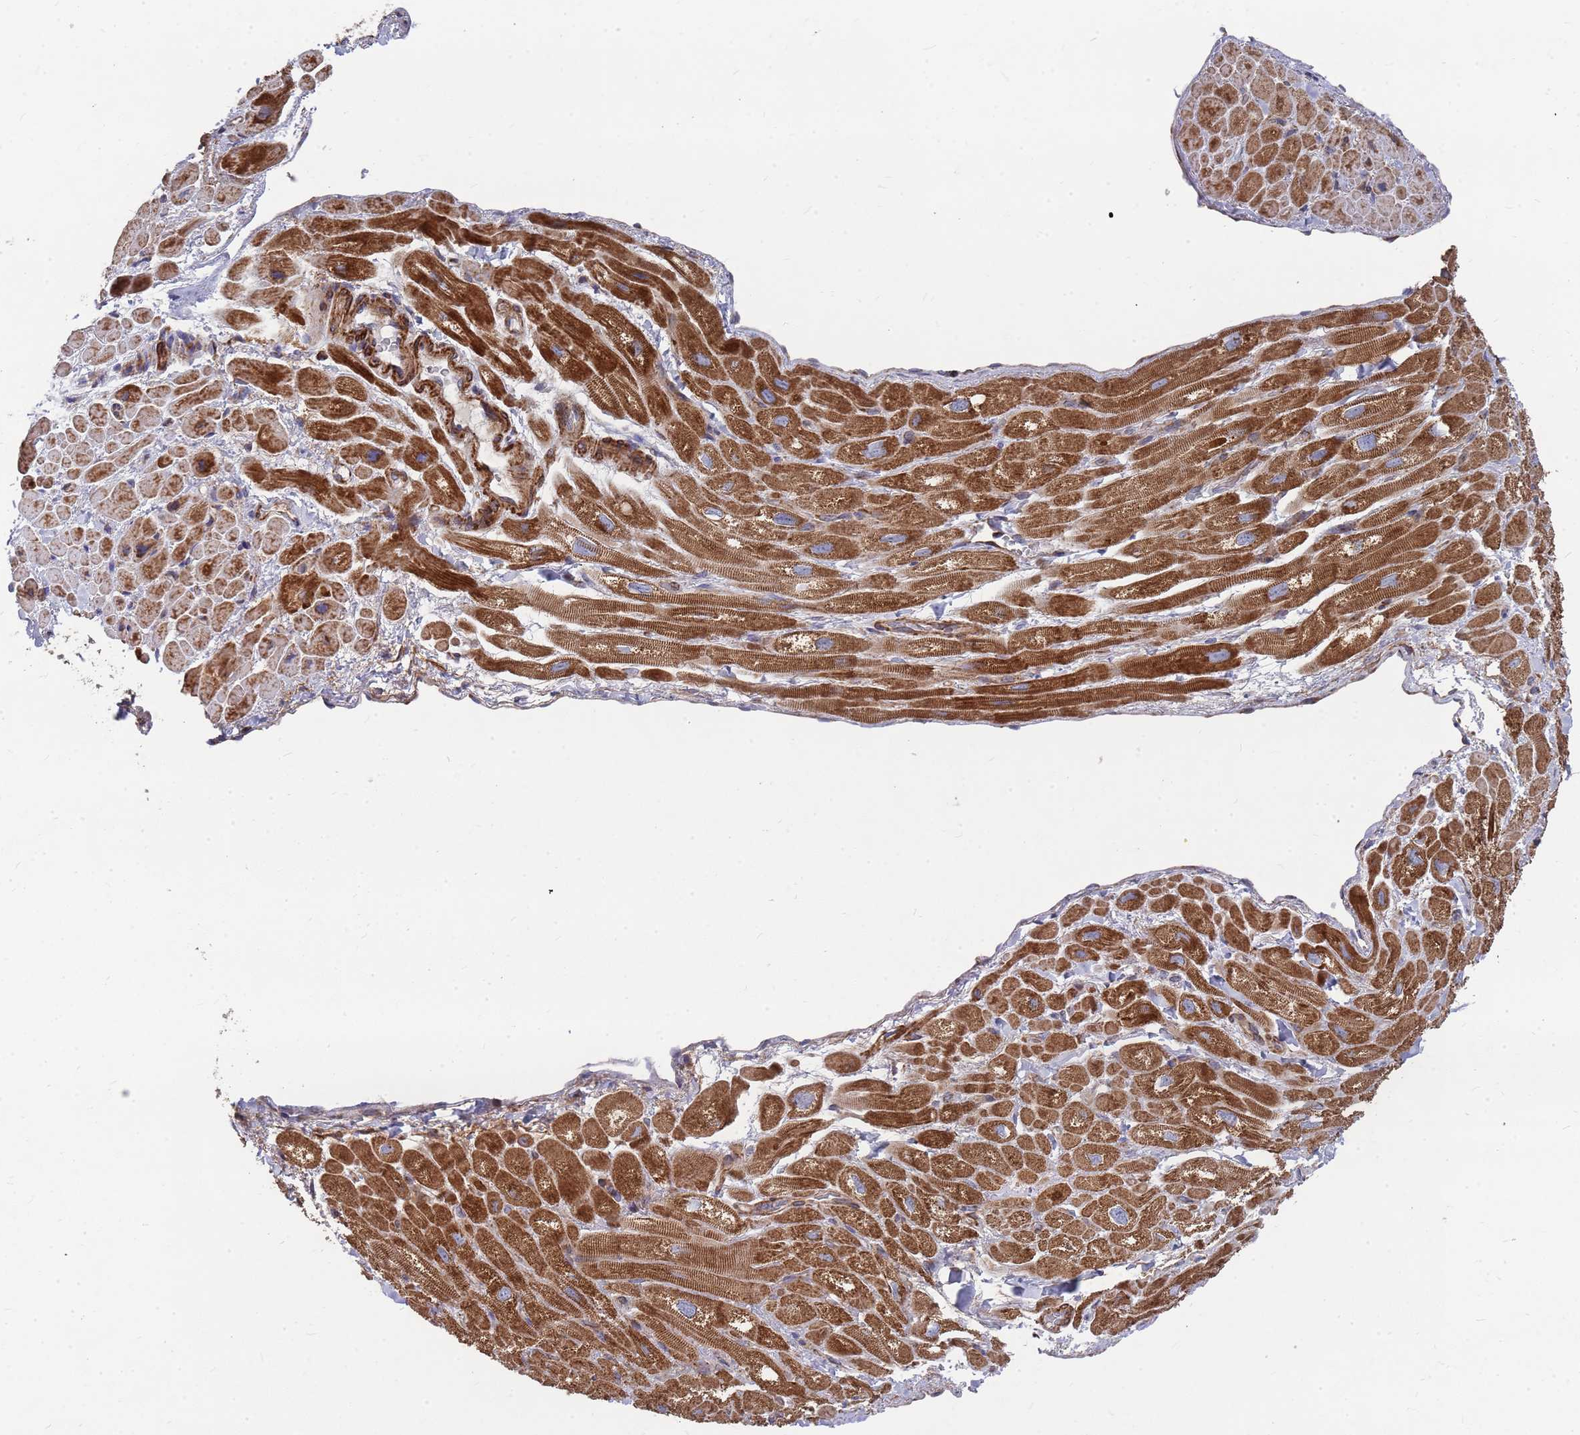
{"staining": {"intensity": "strong", "quantity": ">75%", "location": "cytoplasmic/membranous"}, "tissue": "heart muscle", "cell_type": "Cardiomyocytes", "image_type": "normal", "snomed": [{"axis": "morphology", "description": "Normal tissue, NOS"}, {"axis": "topography", "description": "Heart"}], "caption": "Protein analysis of normal heart muscle displays strong cytoplasmic/membranous positivity in about >75% of cardiomyocytes.", "gene": "WDFY3", "patient": {"sex": "male", "age": 65}}